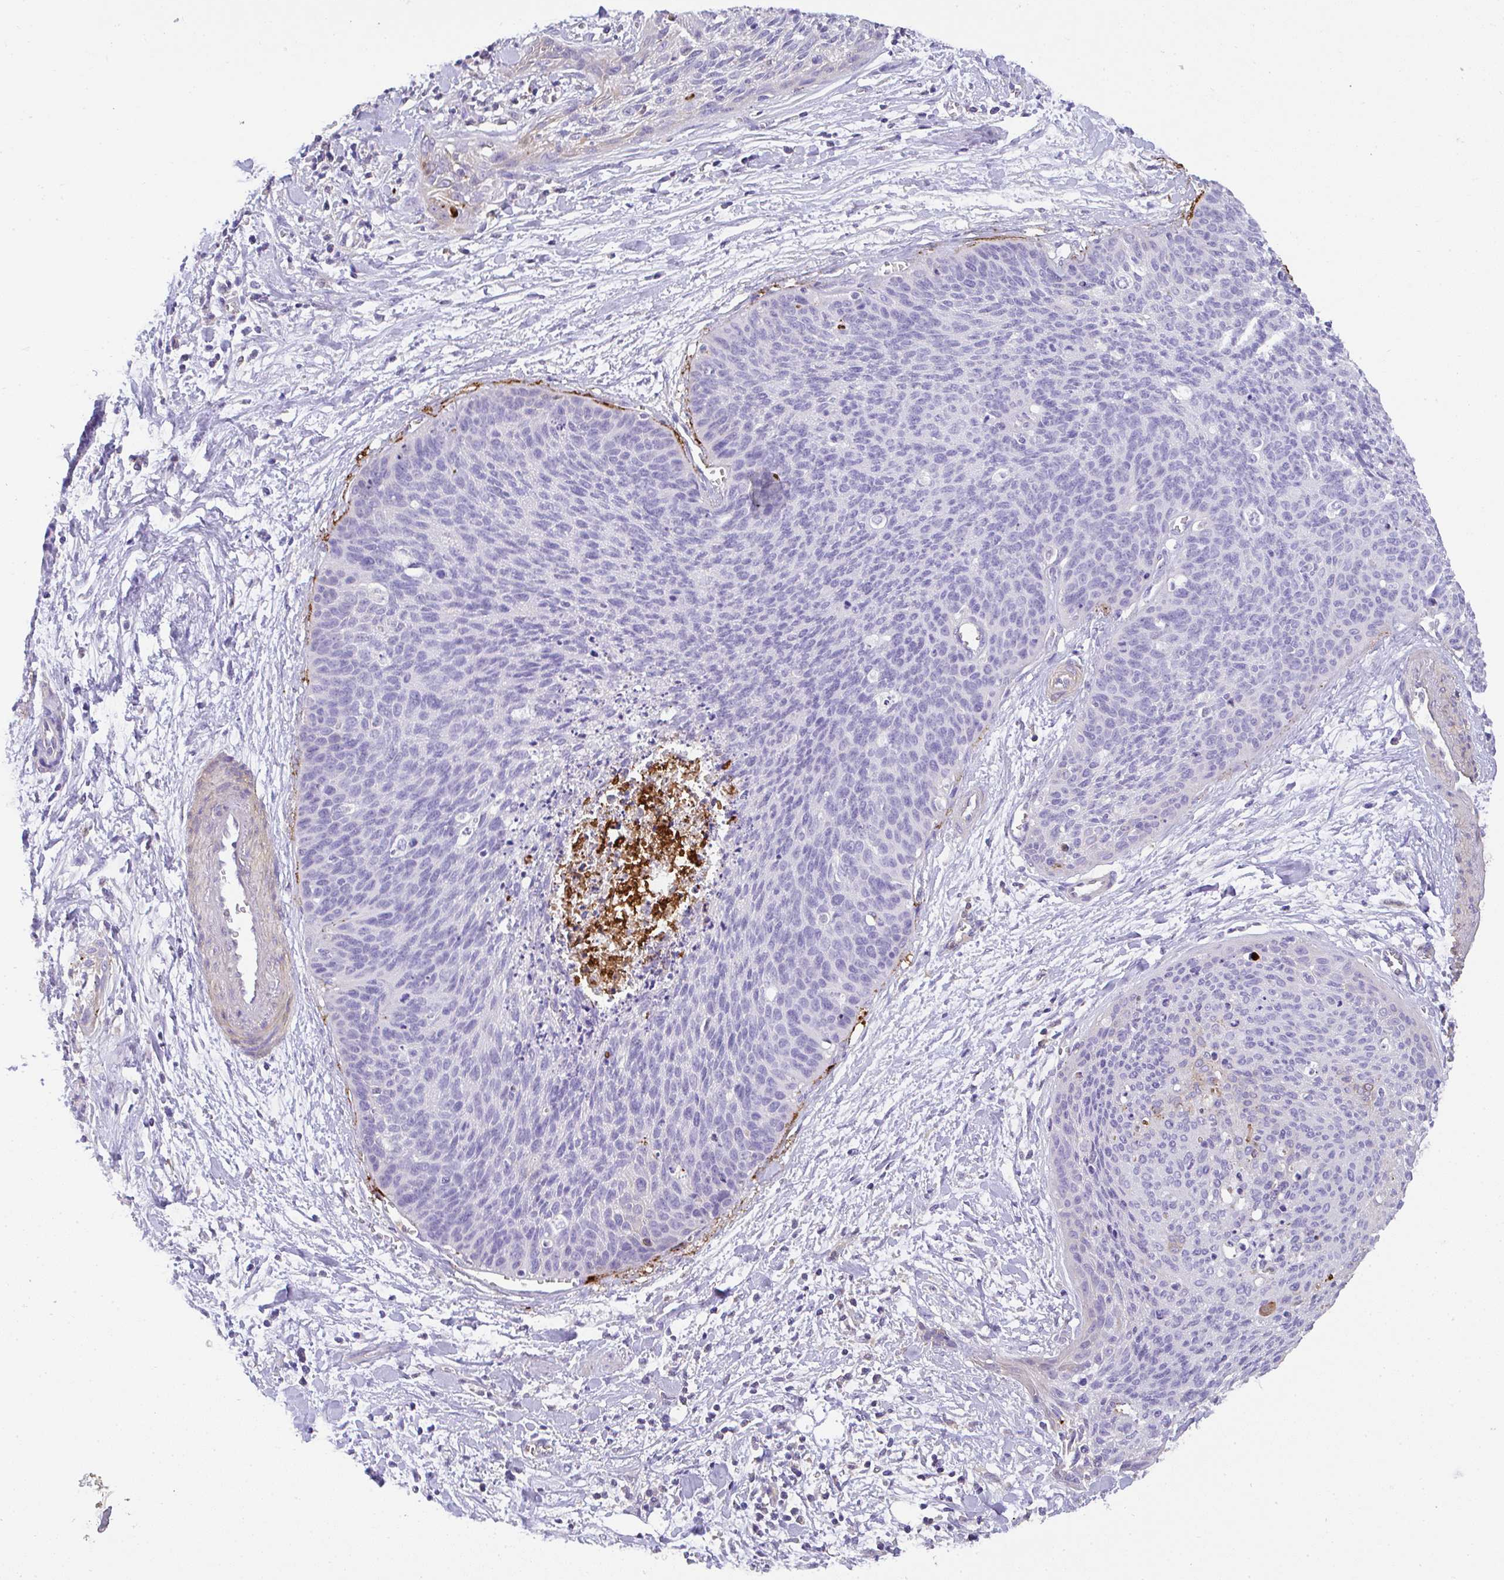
{"staining": {"intensity": "negative", "quantity": "none", "location": "none"}, "tissue": "cervical cancer", "cell_type": "Tumor cells", "image_type": "cancer", "snomed": [{"axis": "morphology", "description": "Squamous cell carcinoma, NOS"}, {"axis": "topography", "description": "Cervix"}], "caption": "IHC photomicrograph of cervical cancer stained for a protein (brown), which displays no positivity in tumor cells.", "gene": "TNFAIP8", "patient": {"sex": "female", "age": 55}}